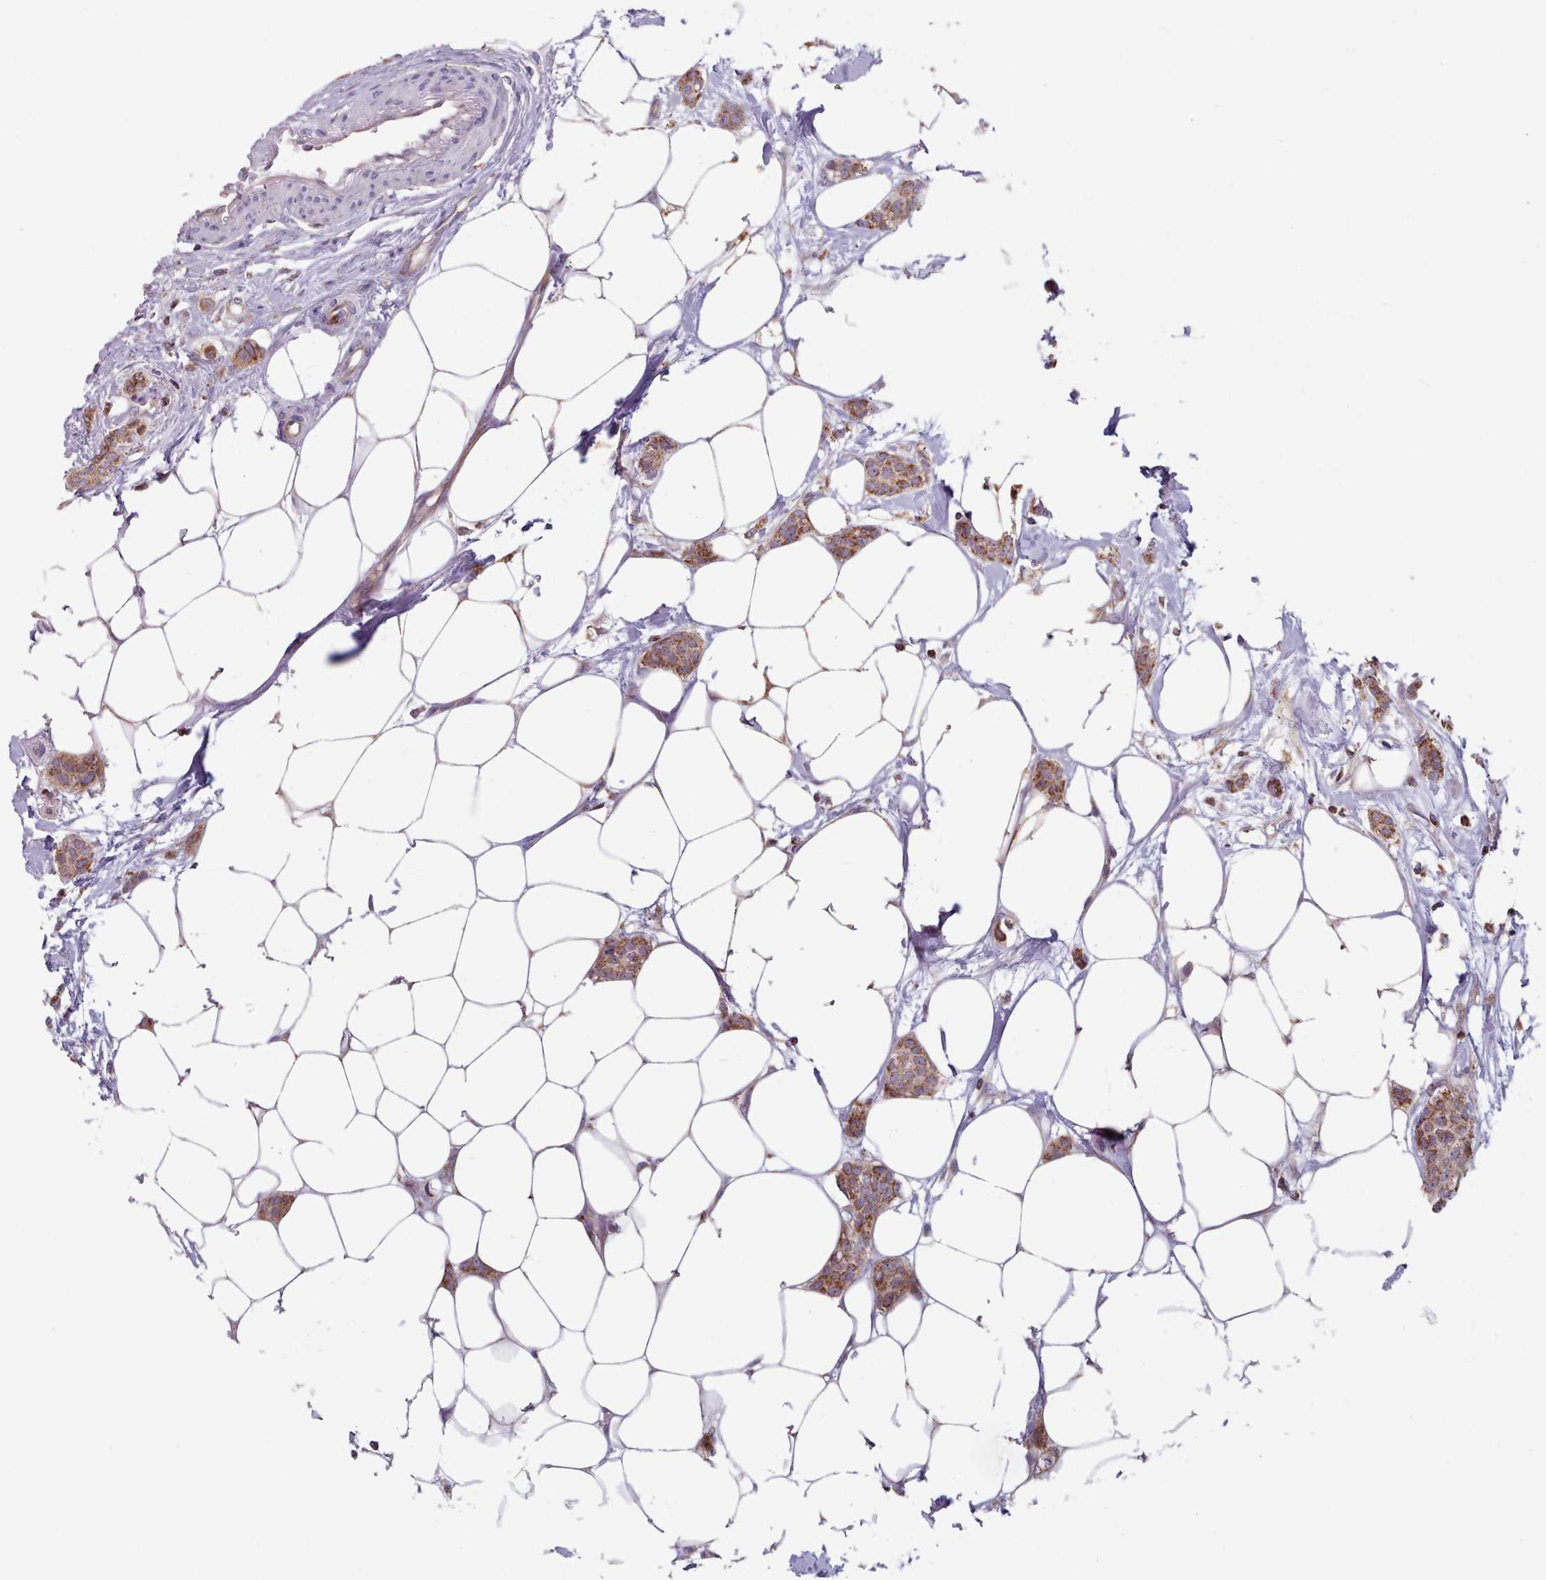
{"staining": {"intensity": "moderate", "quantity": ">75%", "location": "cytoplasmic/membranous"}, "tissue": "breast cancer", "cell_type": "Tumor cells", "image_type": "cancer", "snomed": [{"axis": "morphology", "description": "Duct carcinoma"}, {"axis": "topography", "description": "Breast"}], "caption": "Immunohistochemical staining of intraductal carcinoma (breast) shows medium levels of moderate cytoplasmic/membranous staining in about >75% of tumor cells.", "gene": "CRYBG1", "patient": {"sex": "female", "age": 72}}